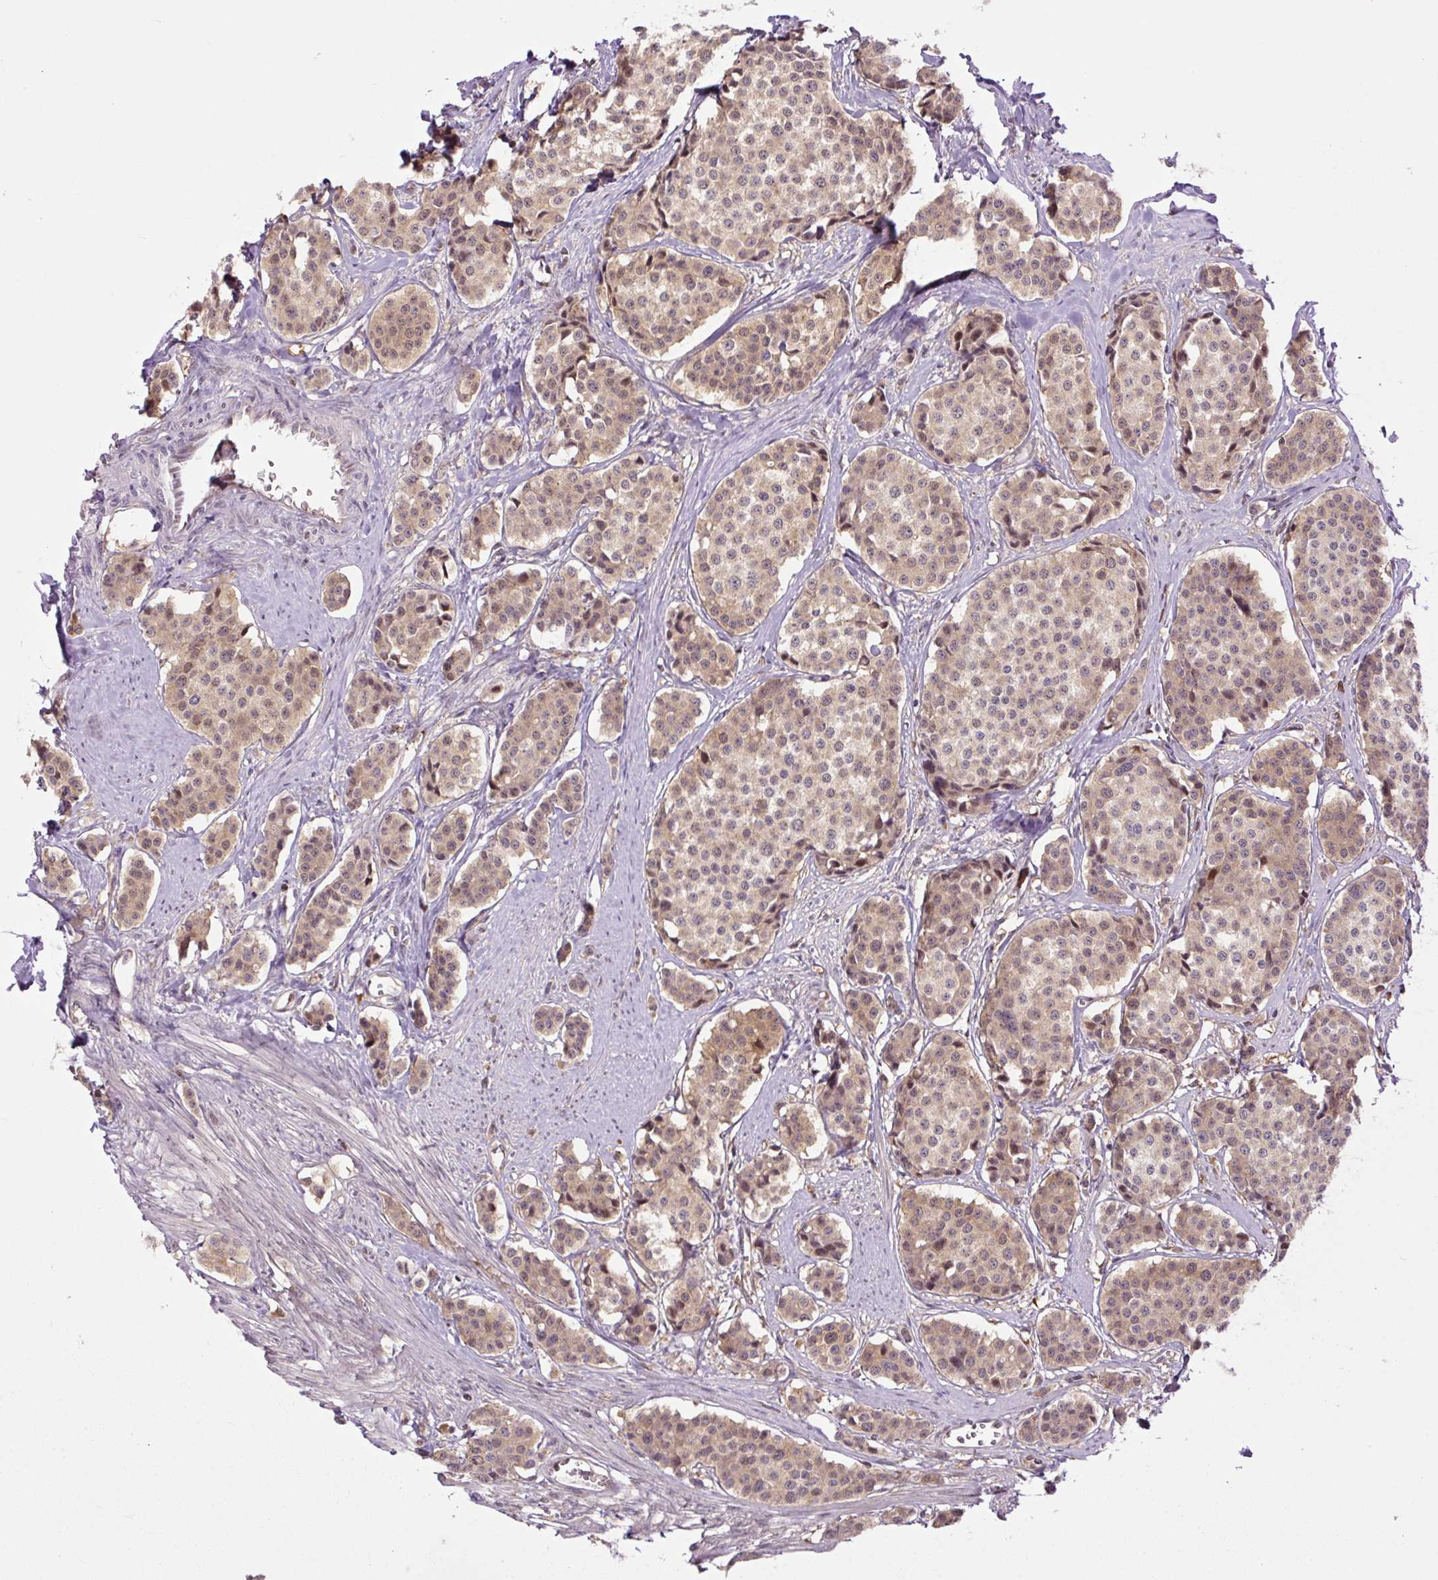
{"staining": {"intensity": "moderate", "quantity": ">75%", "location": "cytoplasmic/membranous,nuclear"}, "tissue": "carcinoid", "cell_type": "Tumor cells", "image_type": "cancer", "snomed": [{"axis": "morphology", "description": "Carcinoid, malignant, NOS"}, {"axis": "topography", "description": "Small intestine"}], "caption": "Protein expression analysis of human malignant carcinoid reveals moderate cytoplasmic/membranous and nuclear staining in approximately >75% of tumor cells.", "gene": "TPT1", "patient": {"sex": "male", "age": 60}}